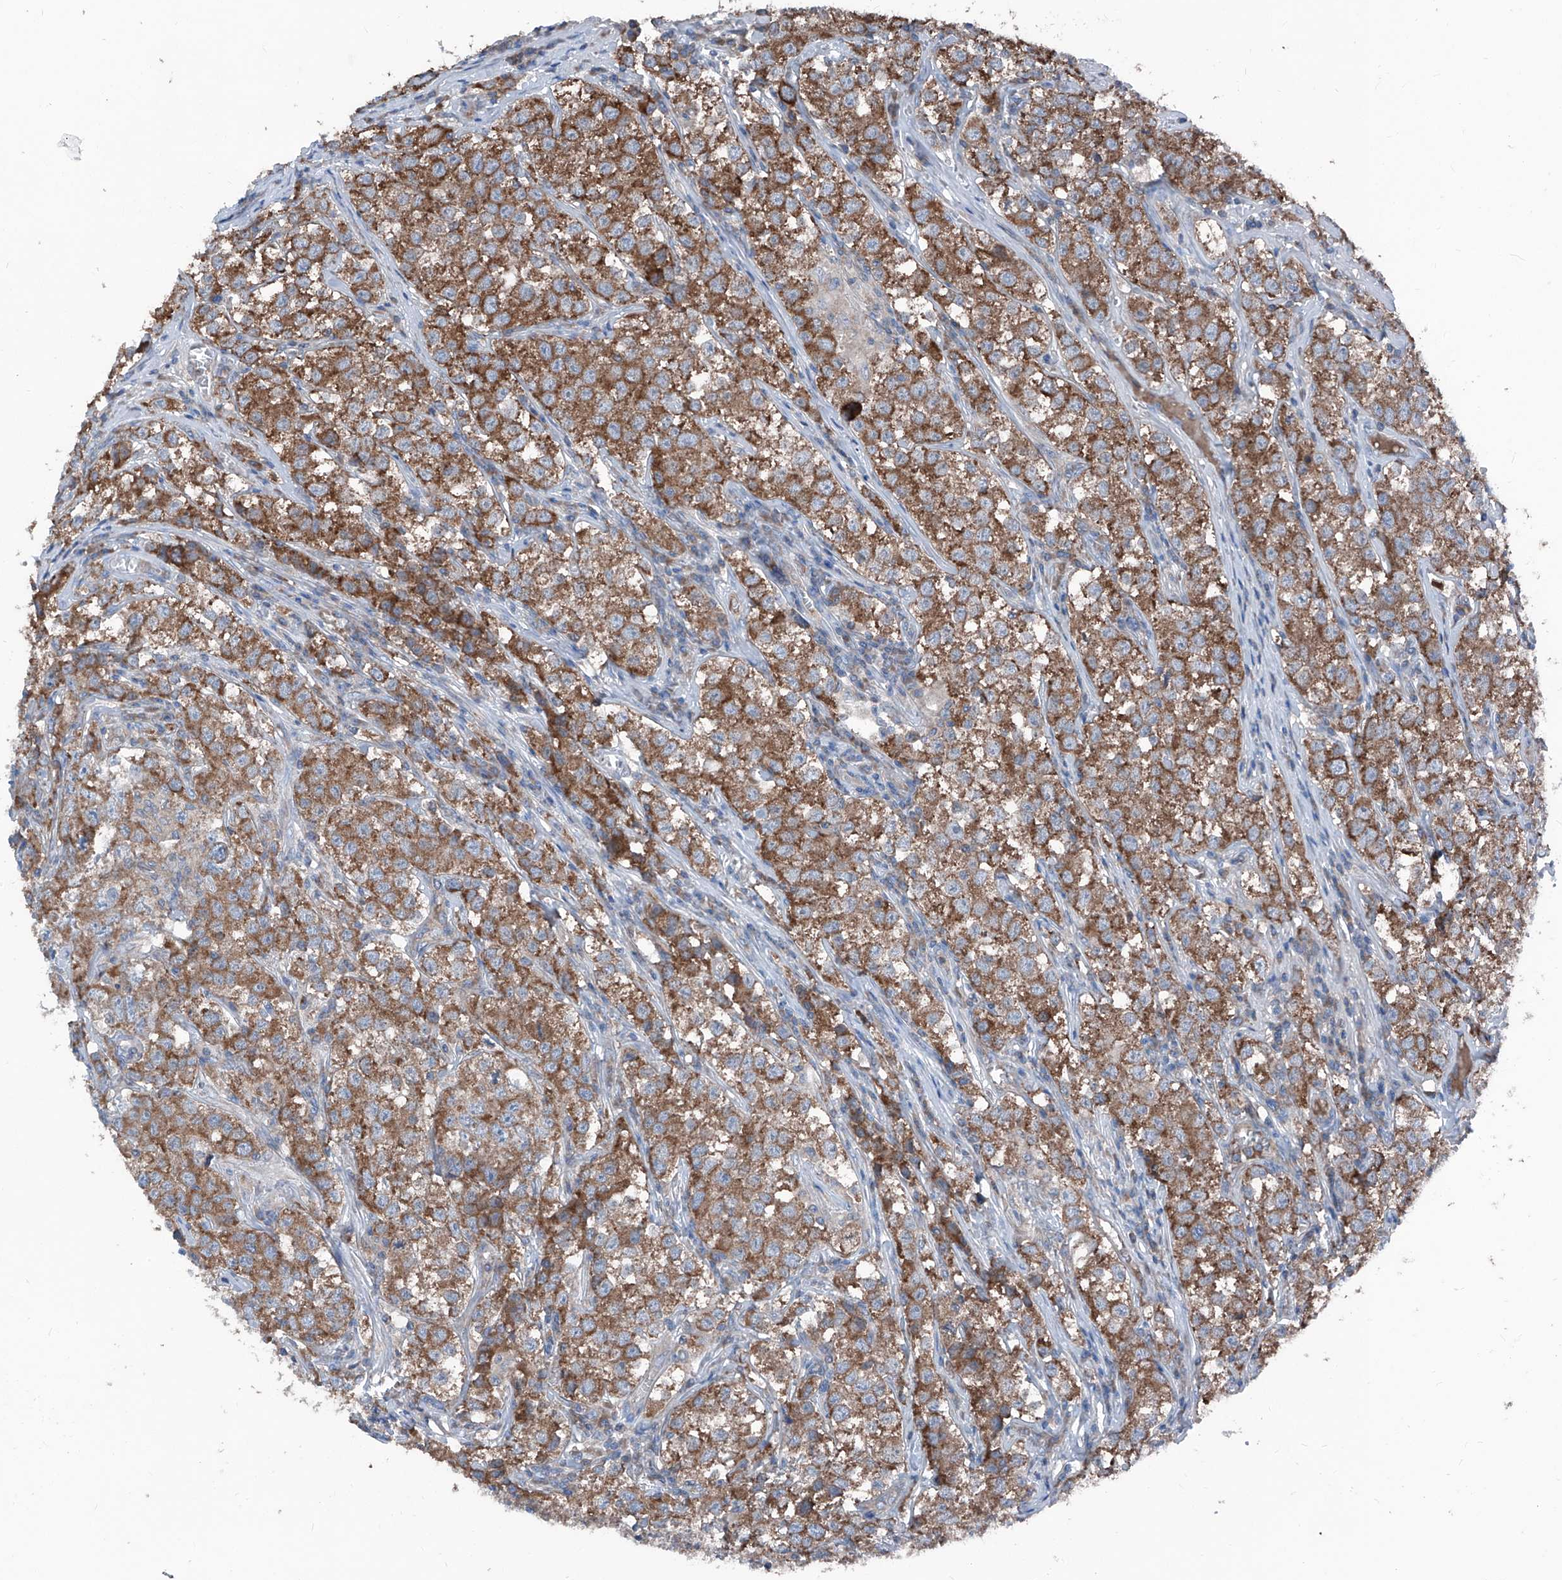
{"staining": {"intensity": "moderate", "quantity": ">75%", "location": "cytoplasmic/membranous"}, "tissue": "testis cancer", "cell_type": "Tumor cells", "image_type": "cancer", "snomed": [{"axis": "morphology", "description": "Seminoma, NOS"}, {"axis": "morphology", "description": "Carcinoma, Embryonal, NOS"}, {"axis": "topography", "description": "Testis"}], "caption": "Immunohistochemical staining of human testis cancer reveals moderate cytoplasmic/membranous protein expression in about >75% of tumor cells.", "gene": "GPAT3", "patient": {"sex": "male", "age": 43}}